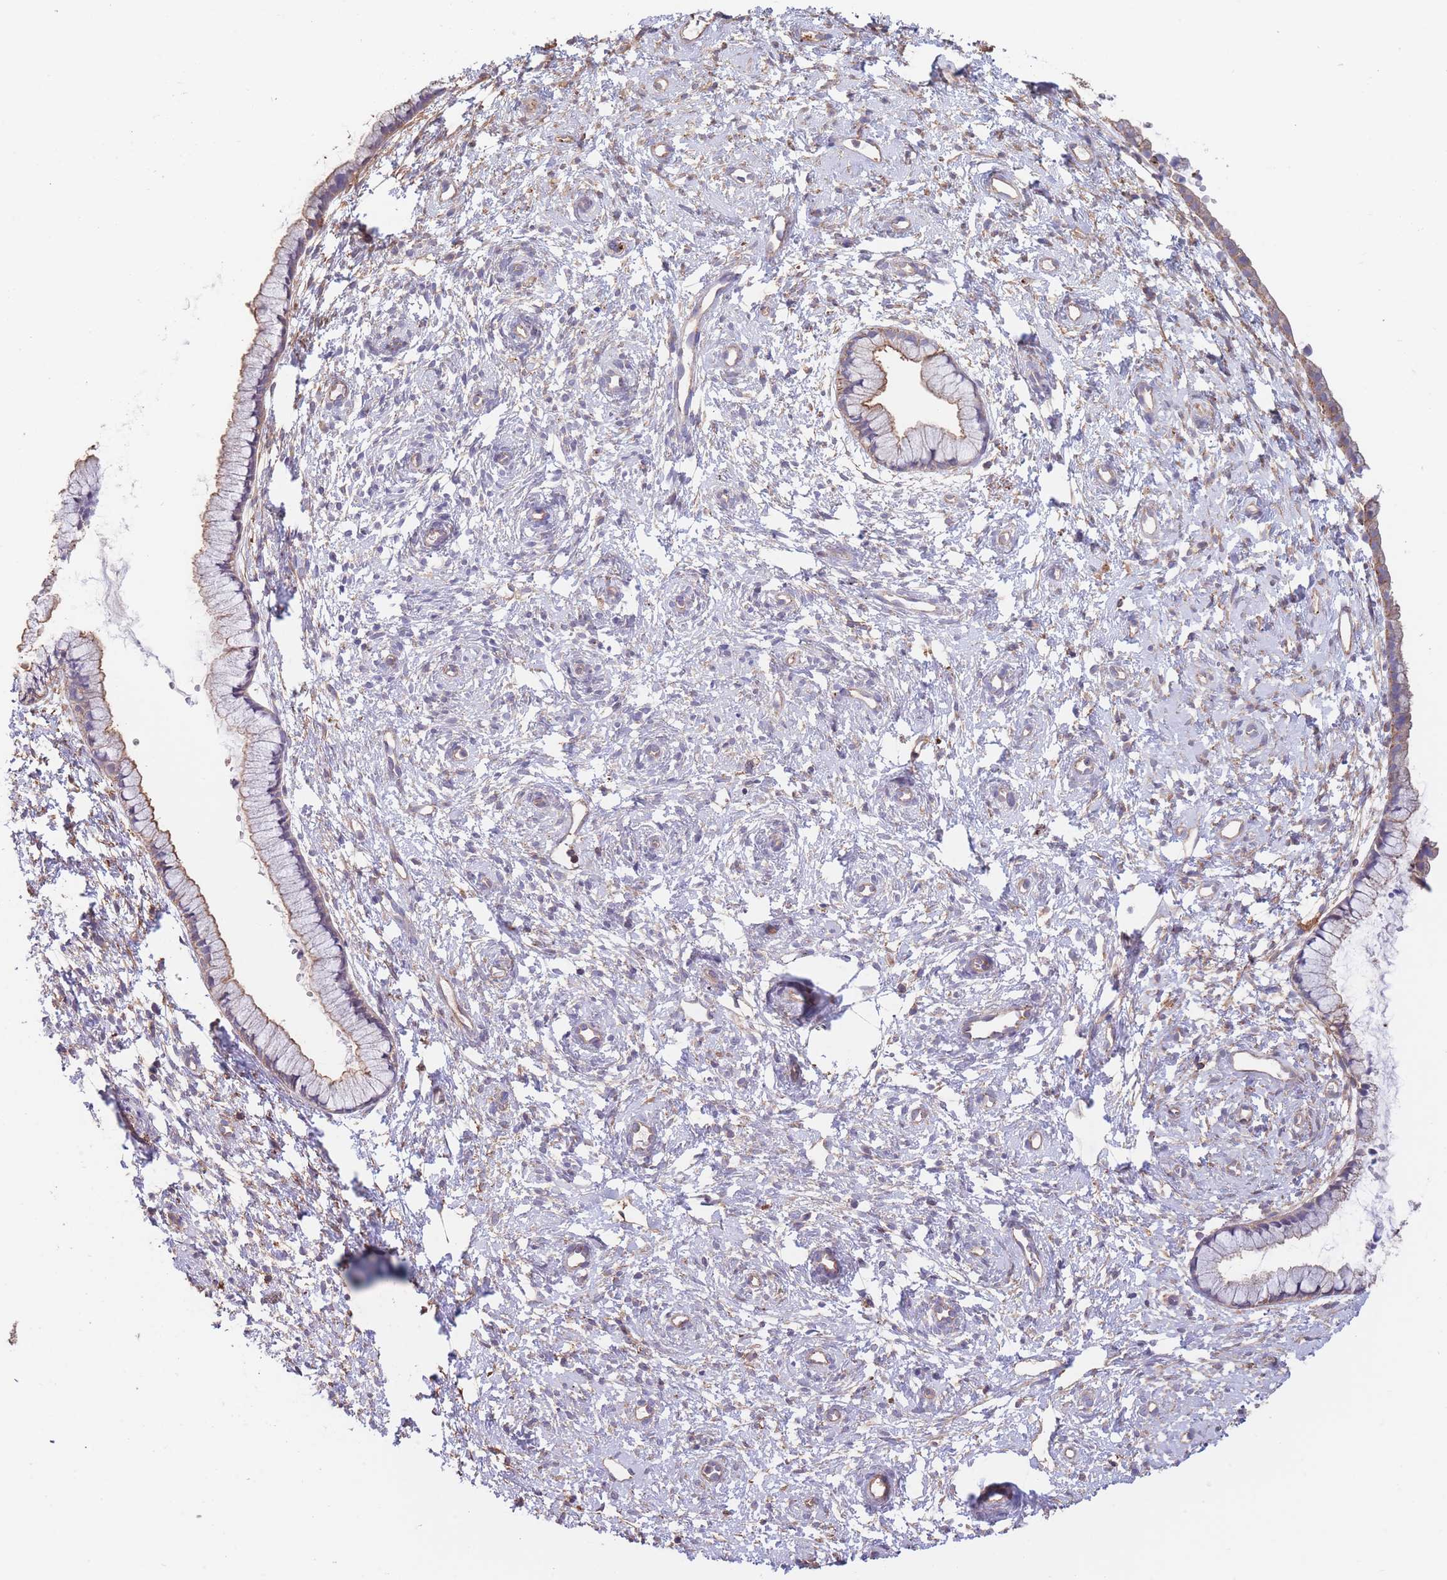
{"staining": {"intensity": "moderate", "quantity": "25%-75%", "location": "cytoplasmic/membranous"}, "tissue": "cervix", "cell_type": "Glandular cells", "image_type": "normal", "snomed": [{"axis": "morphology", "description": "Normal tissue, NOS"}, {"axis": "topography", "description": "Cervix"}], "caption": "Protein staining of unremarkable cervix exhibits moderate cytoplasmic/membranous staining in approximately 25%-75% of glandular cells. Using DAB (3,3'-diaminobenzidine) (brown) and hematoxylin (blue) stains, captured at high magnification using brightfield microscopy.", "gene": "LRRN4CL", "patient": {"sex": "female", "age": 57}}